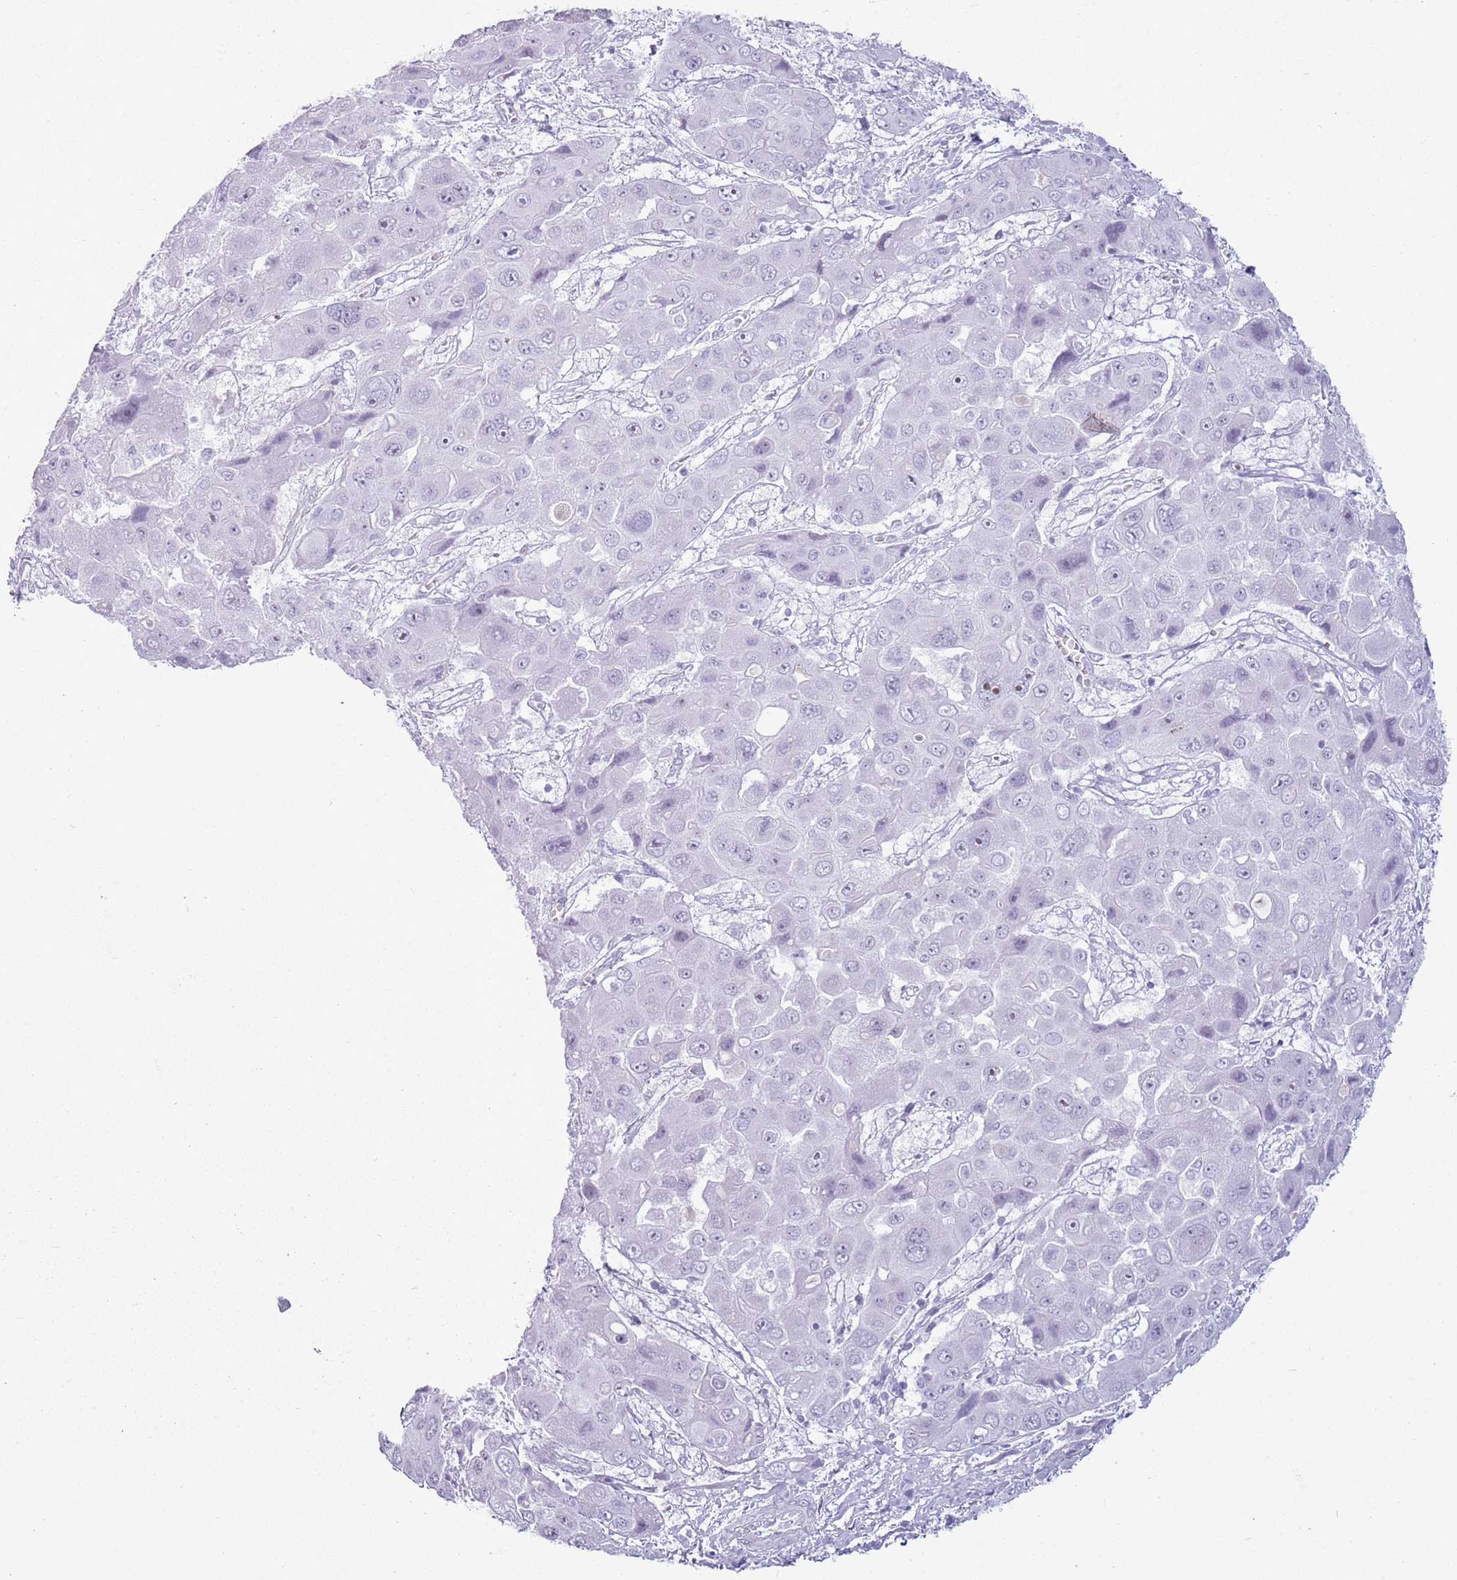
{"staining": {"intensity": "negative", "quantity": "none", "location": "none"}, "tissue": "liver cancer", "cell_type": "Tumor cells", "image_type": "cancer", "snomed": [{"axis": "morphology", "description": "Cholangiocarcinoma"}, {"axis": "topography", "description": "Liver"}], "caption": "The histopathology image demonstrates no significant positivity in tumor cells of cholangiocarcinoma (liver). The staining is performed using DAB (3,3'-diaminobenzidine) brown chromogen with nuclei counter-stained in using hematoxylin.", "gene": "ASIP", "patient": {"sex": "male", "age": 67}}